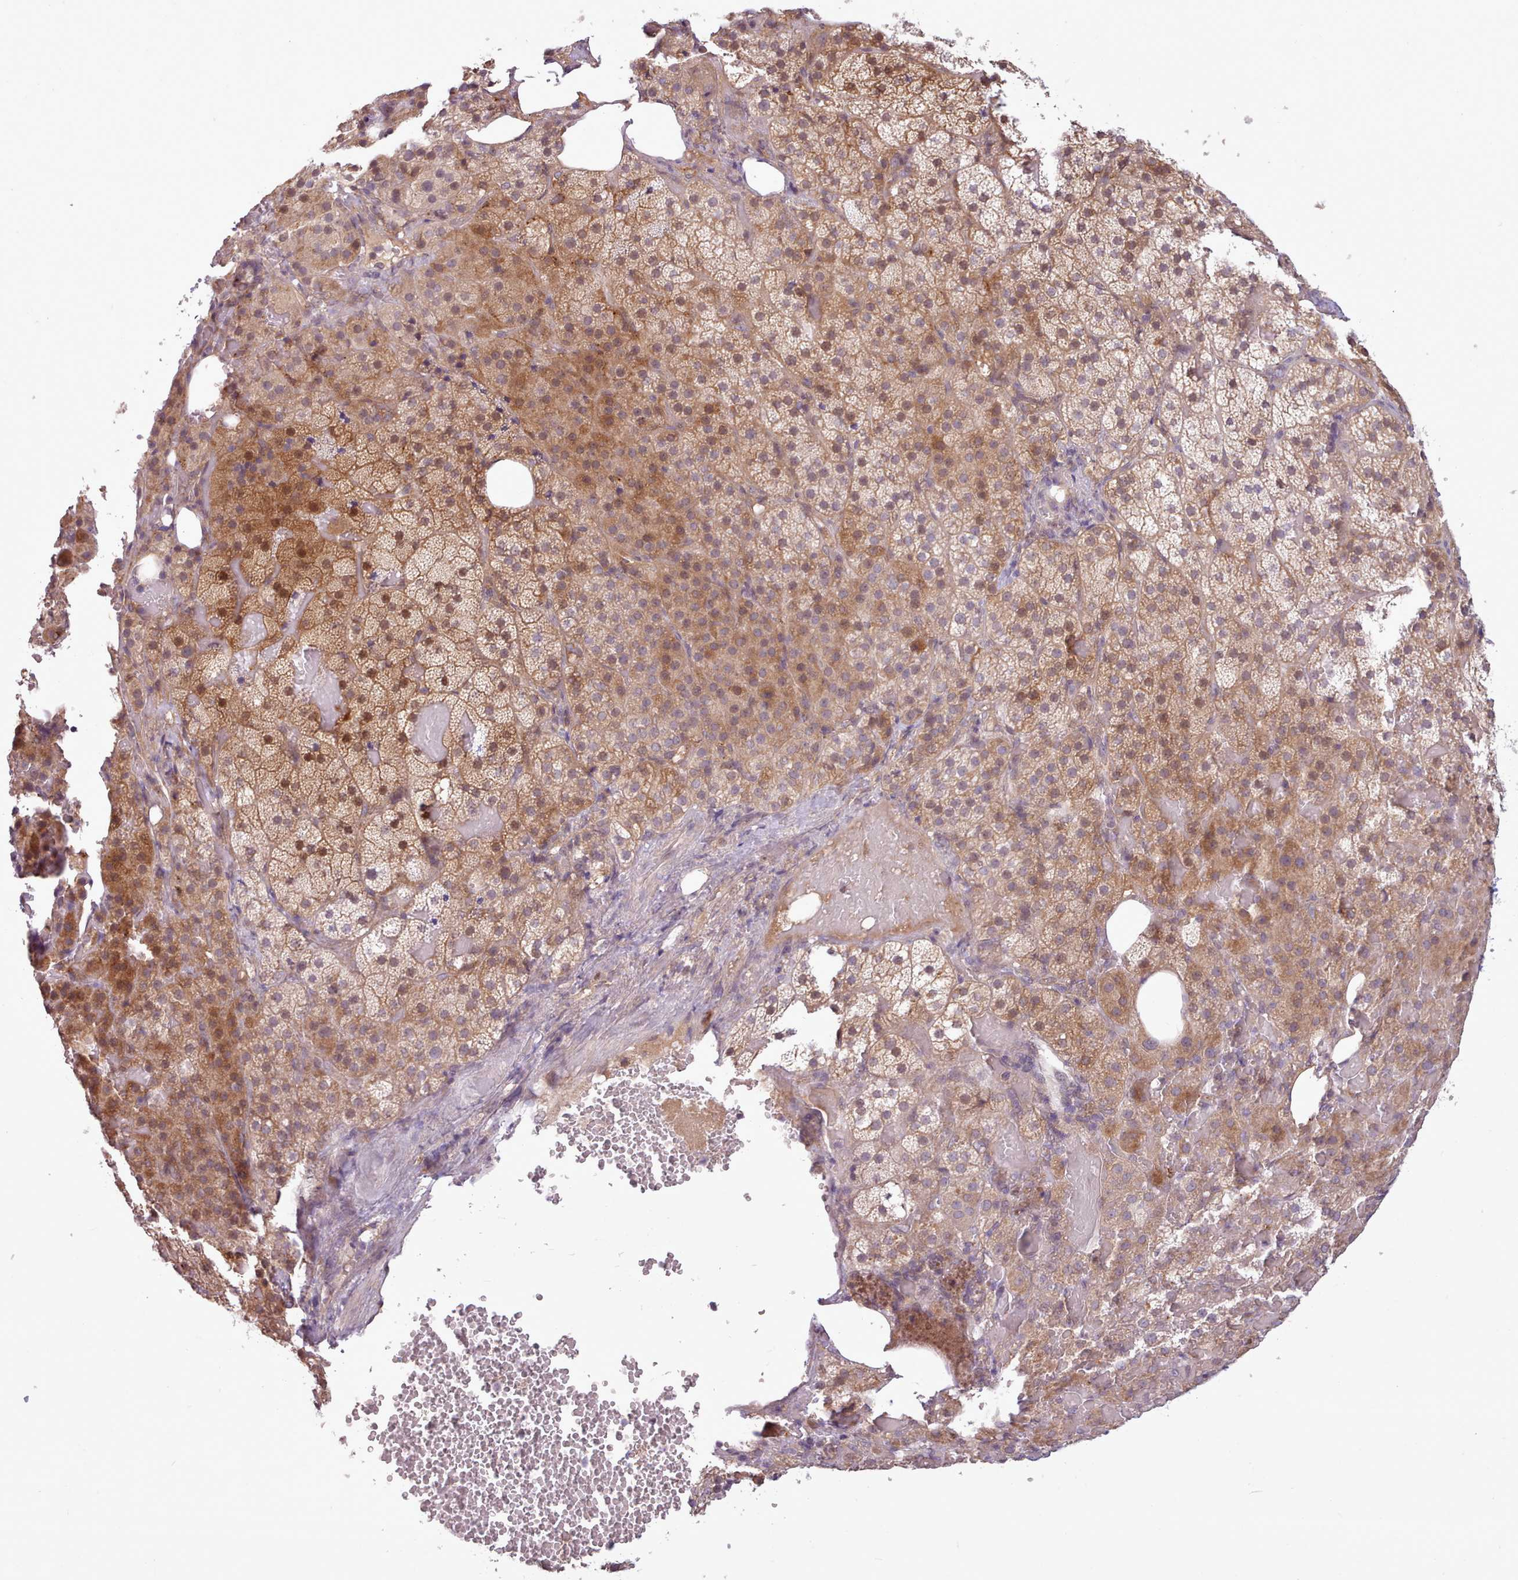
{"staining": {"intensity": "moderate", "quantity": "25%-75%", "location": "cytoplasmic/membranous,nuclear"}, "tissue": "adrenal gland", "cell_type": "Glandular cells", "image_type": "normal", "snomed": [{"axis": "morphology", "description": "Normal tissue, NOS"}, {"axis": "topography", "description": "Adrenal gland"}], "caption": "The photomicrograph reveals immunohistochemical staining of unremarkable adrenal gland. There is moderate cytoplasmic/membranous,nuclear positivity is seen in approximately 25%-75% of glandular cells.", "gene": "NMRK1", "patient": {"sex": "female", "age": 59}}